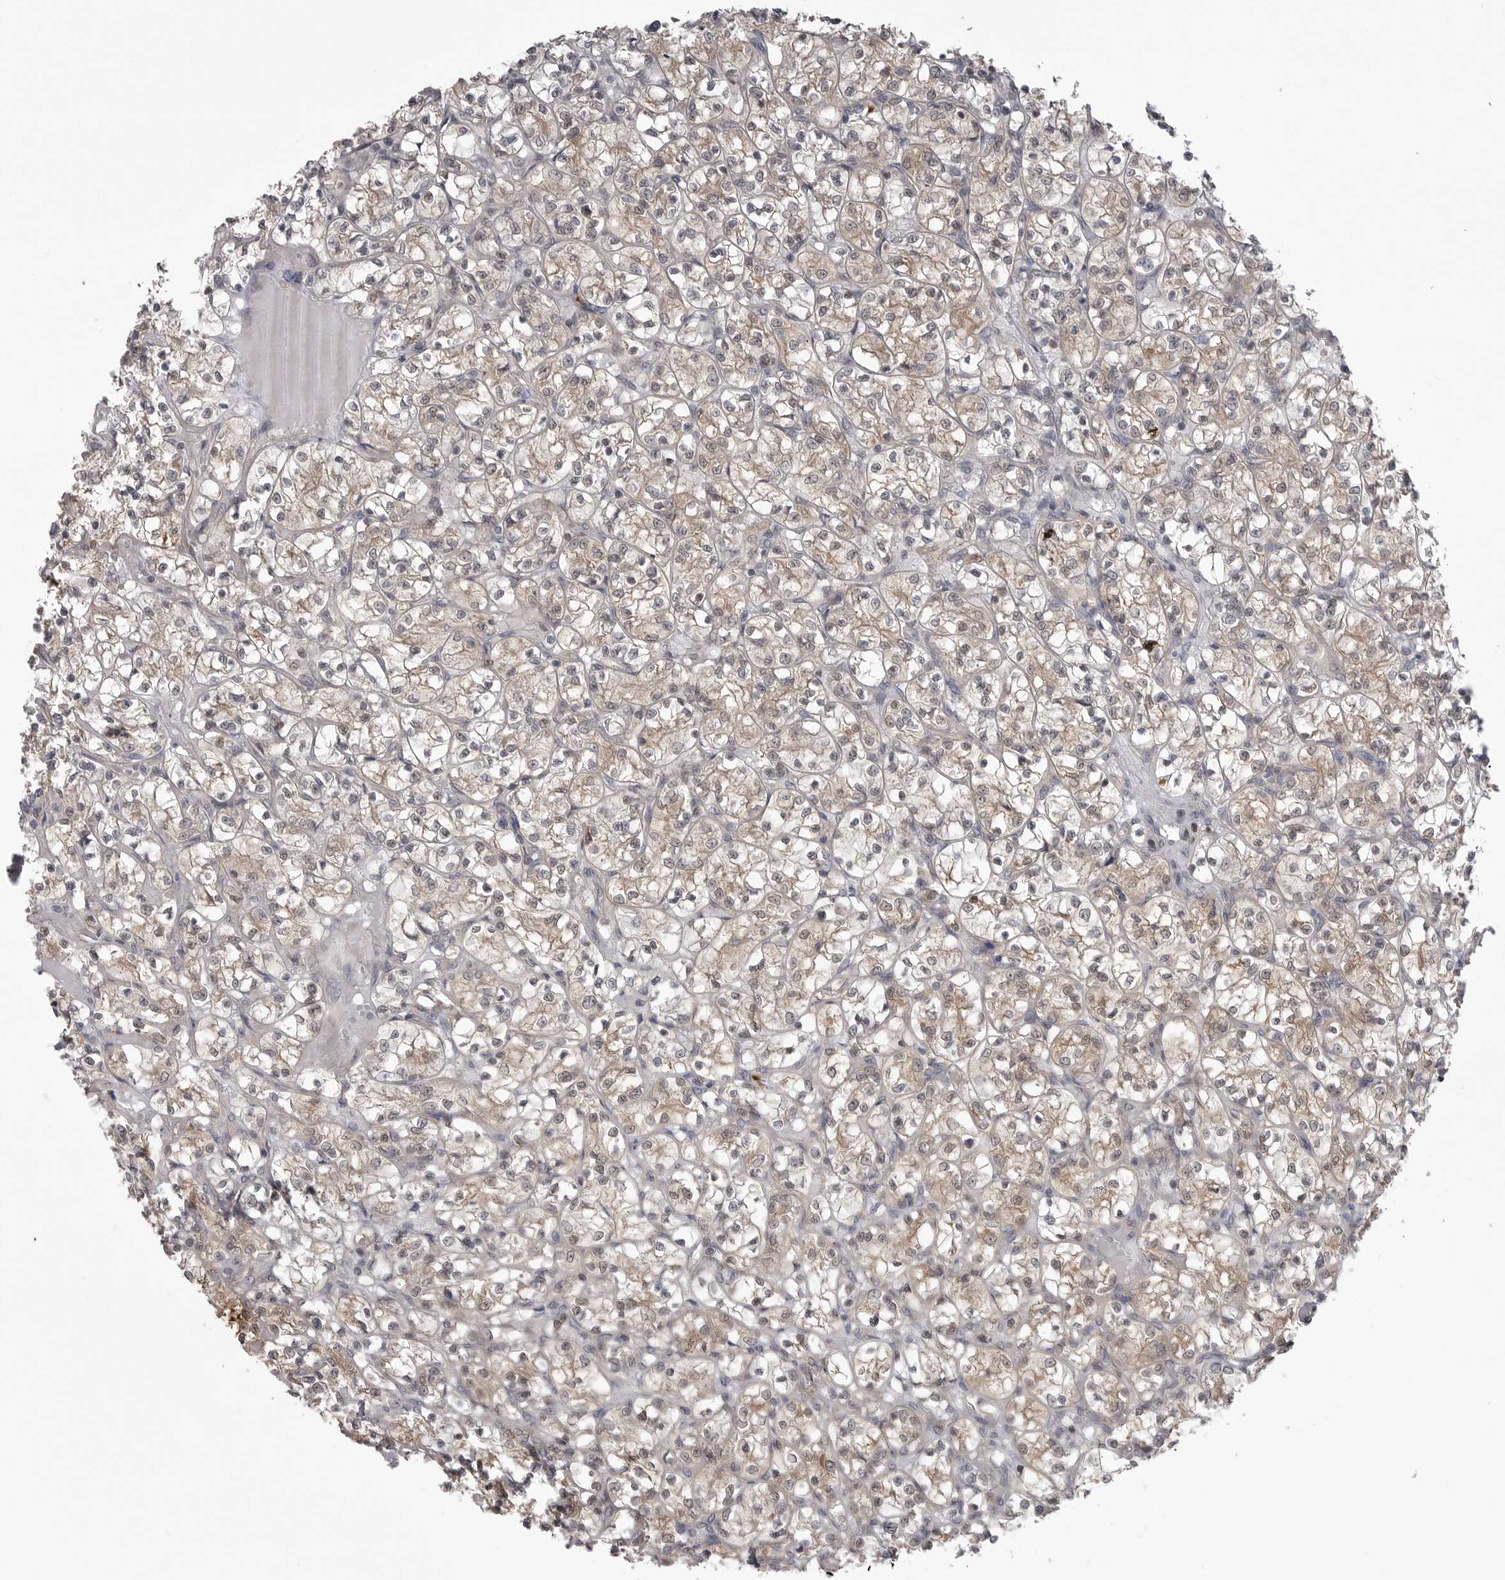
{"staining": {"intensity": "weak", "quantity": "<25%", "location": "cytoplasmic/membranous"}, "tissue": "renal cancer", "cell_type": "Tumor cells", "image_type": "cancer", "snomed": [{"axis": "morphology", "description": "Adenocarcinoma, NOS"}, {"axis": "topography", "description": "Kidney"}], "caption": "Tumor cells are negative for protein expression in human renal cancer (adenocarcinoma). (DAB IHC, high magnification).", "gene": "MAPK13", "patient": {"sex": "female", "age": 69}}